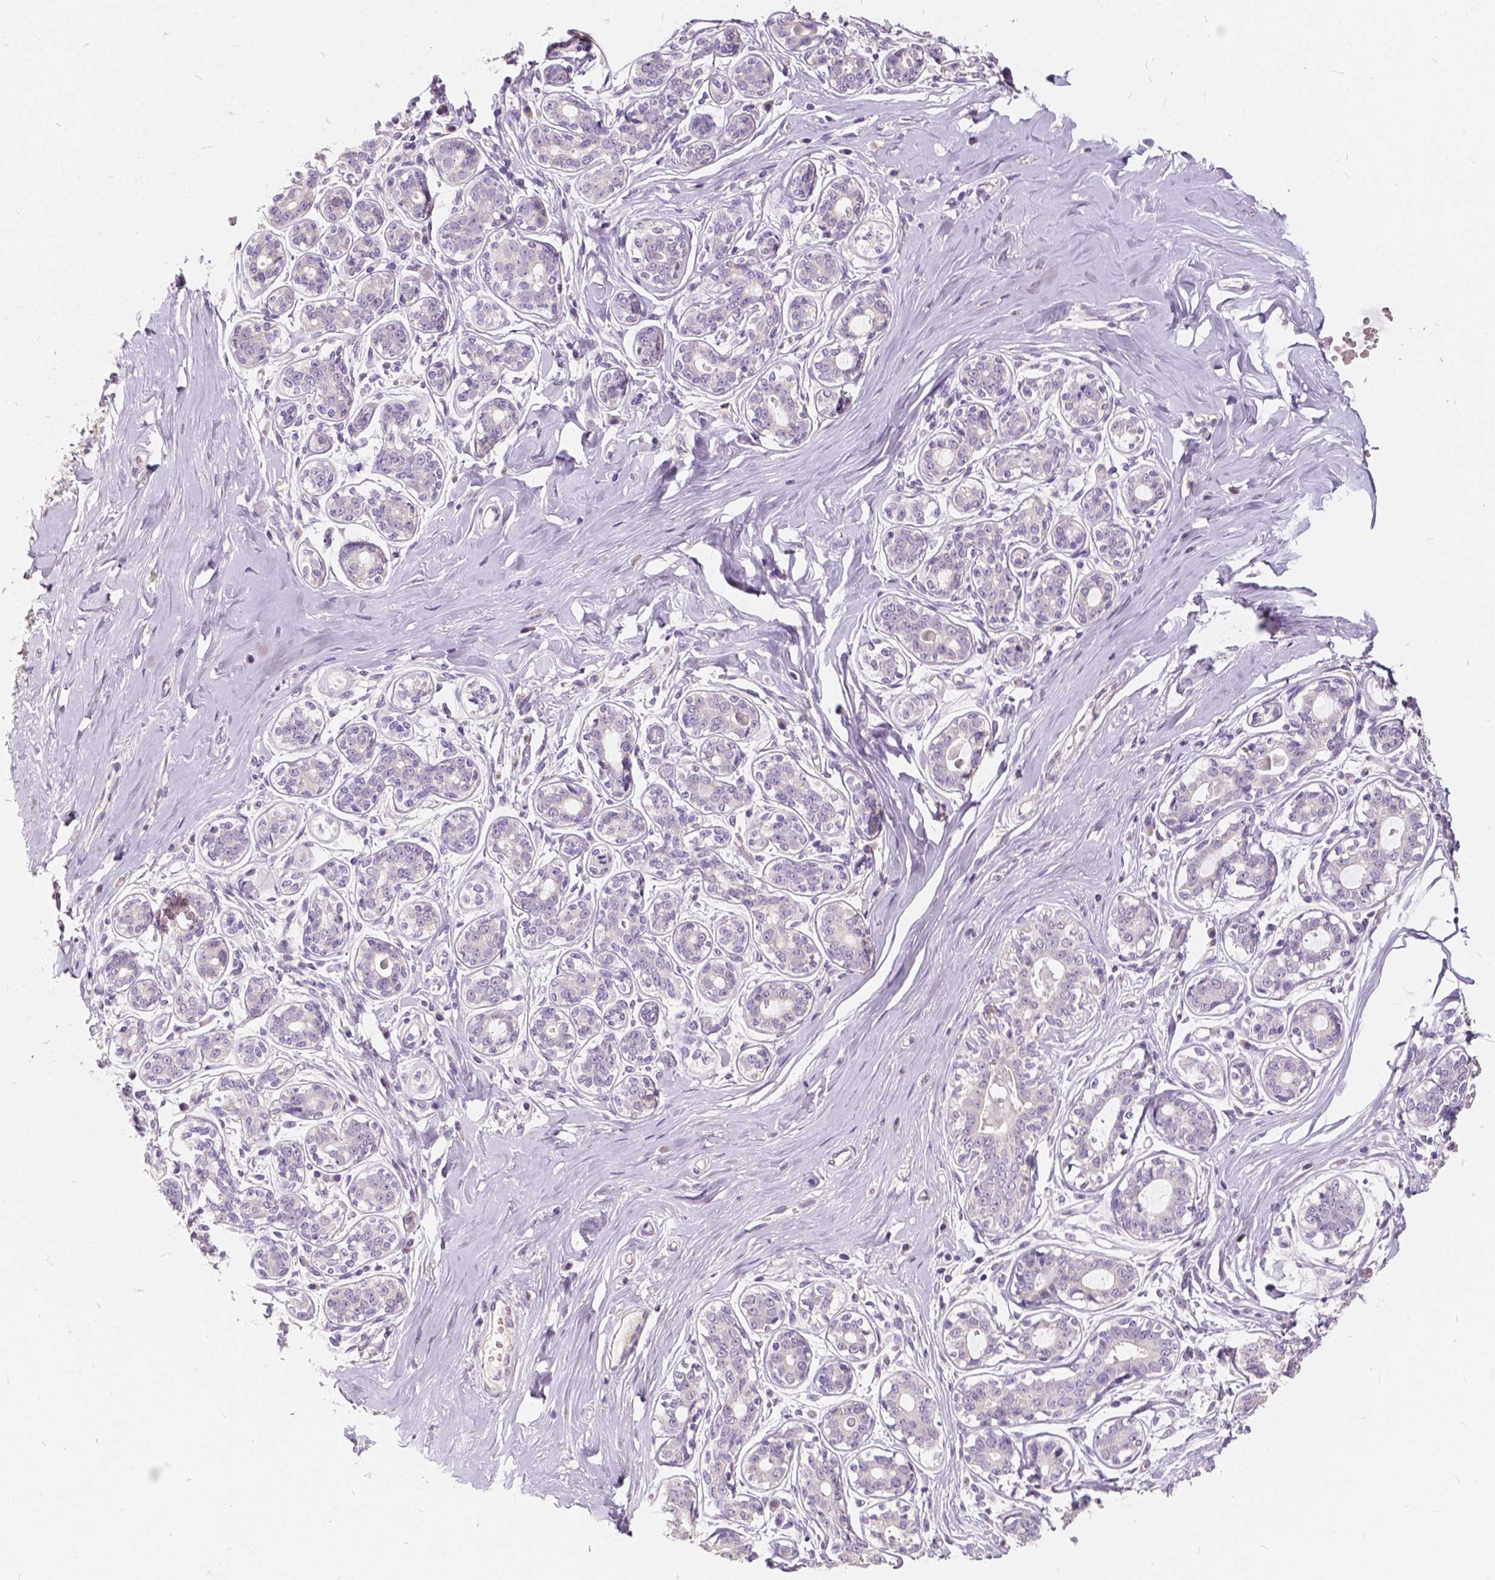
{"staining": {"intensity": "negative", "quantity": "none", "location": "none"}, "tissue": "breast", "cell_type": "Adipocytes", "image_type": "normal", "snomed": [{"axis": "morphology", "description": "Normal tissue, NOS"}, {"axis": "topography", "description": "Skin"}, {"axis": "topography", "description": "Breast"}], "caption": "Adipocytes are negative for protein expression in normal human breast. The staining was performed using DAB (3,3'-diaminobenzidine) to visualize the protein expression in brown, while the nuclei were stained in blue with hematoxylin (Magnification: 20x).", "gene": "SLC7A8", "patient": {"sex": "female", "age": 43}}